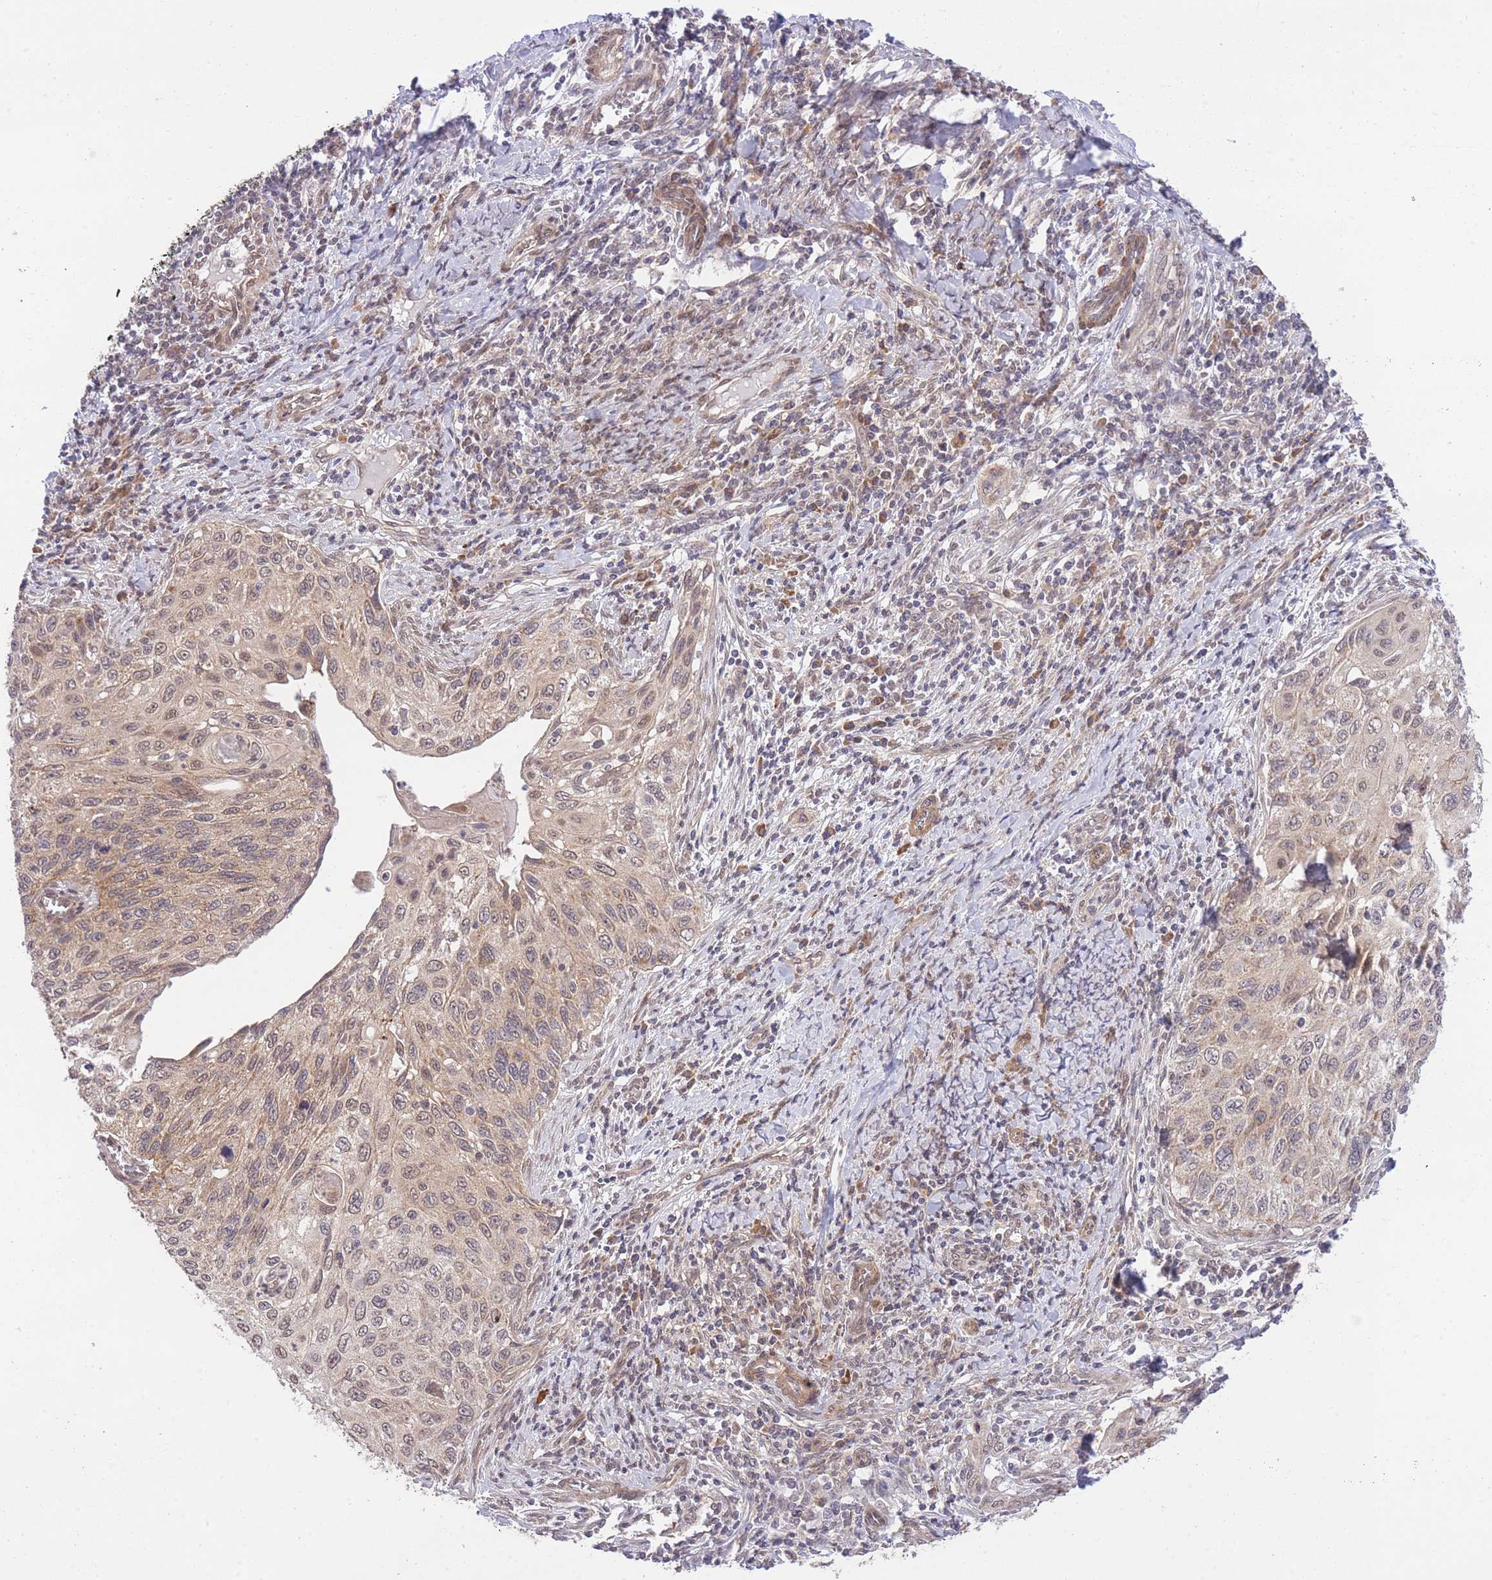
{"staining": {"intensity": "weak", "quantity": ">75%", "location": "cytoplasmic/membranous"}, "tissue": "cervical cancer", "cell_type": "Tumor cells", "image_type": "cancer", "snomed": [{"axis": "morphology", "description": "Squamous cell carcinoma, NOS"}, {"axis": "topography", "description": "Cervix"}], "caption": "Weak cytoplasmic/membranous expression for a protein is identified in approximately >75% of tumor cells of cervical cancer using IHC.", "gene": "ELOA2", "patient": {"sex": "female", "age": 70}}